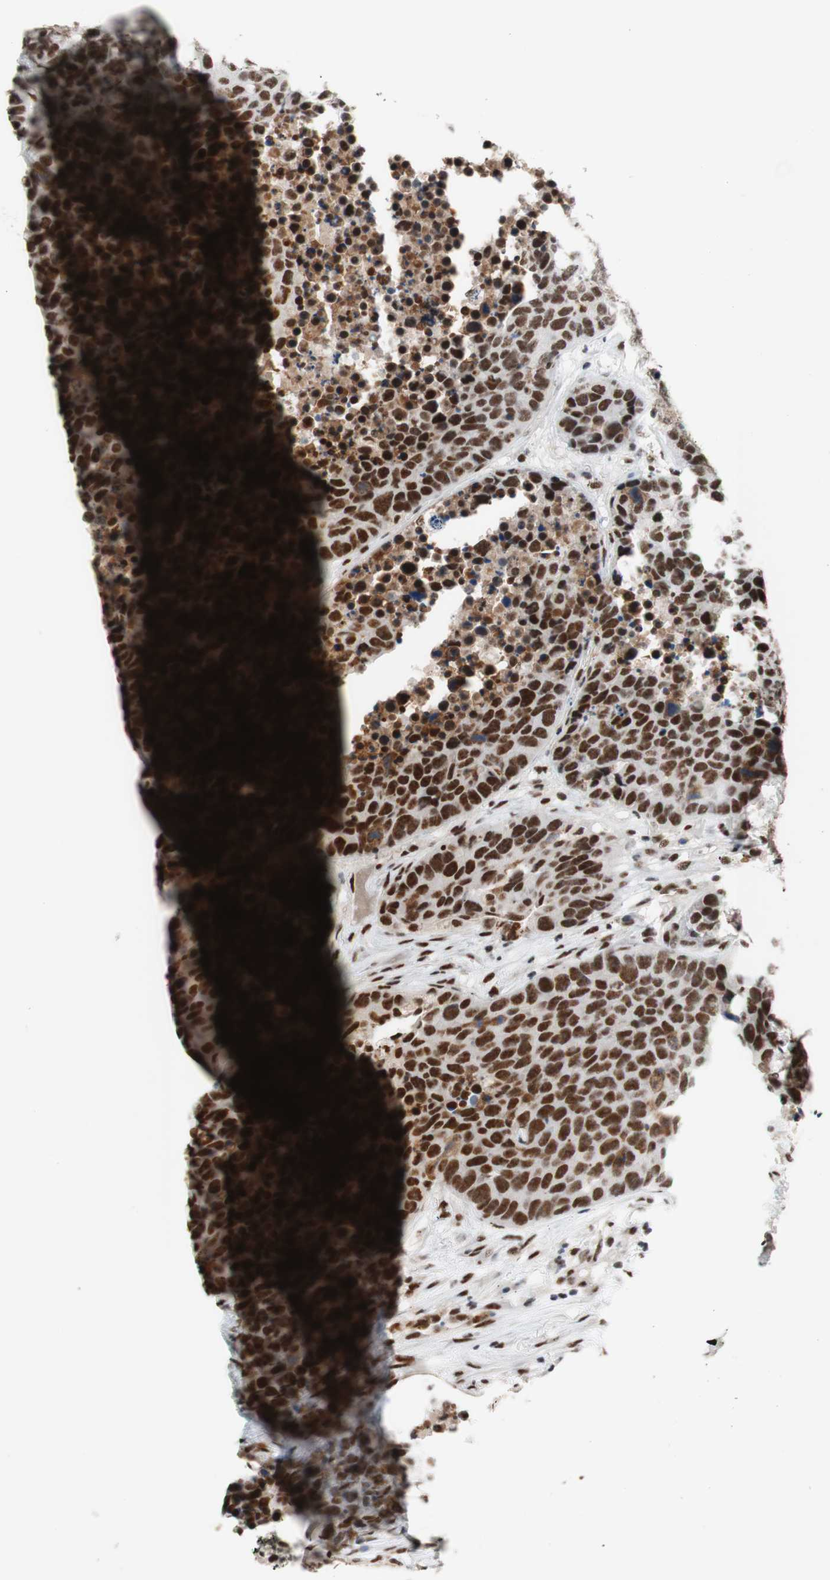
{"staining": {"intensity": "strong", "quantity": ">75%", "location": "nuclear"}, "tissue": "carcinoid", "cell_type": "Tumor cells", "image_type": "cancer", "snomed": [{"axis": "morphology", "description": "Carcinoid, malignant, NOS"}, {"axis": "topography", "description": "Lung"}], "caption": "A histopathology image showing strong nuclear positivity in approximately >75% of tumor cells in carcinoid (malignant), as visualized by brown immunohistochemical staining.", "gene": "PRPF19", "patient": {"sex": "male", "age": 60}}